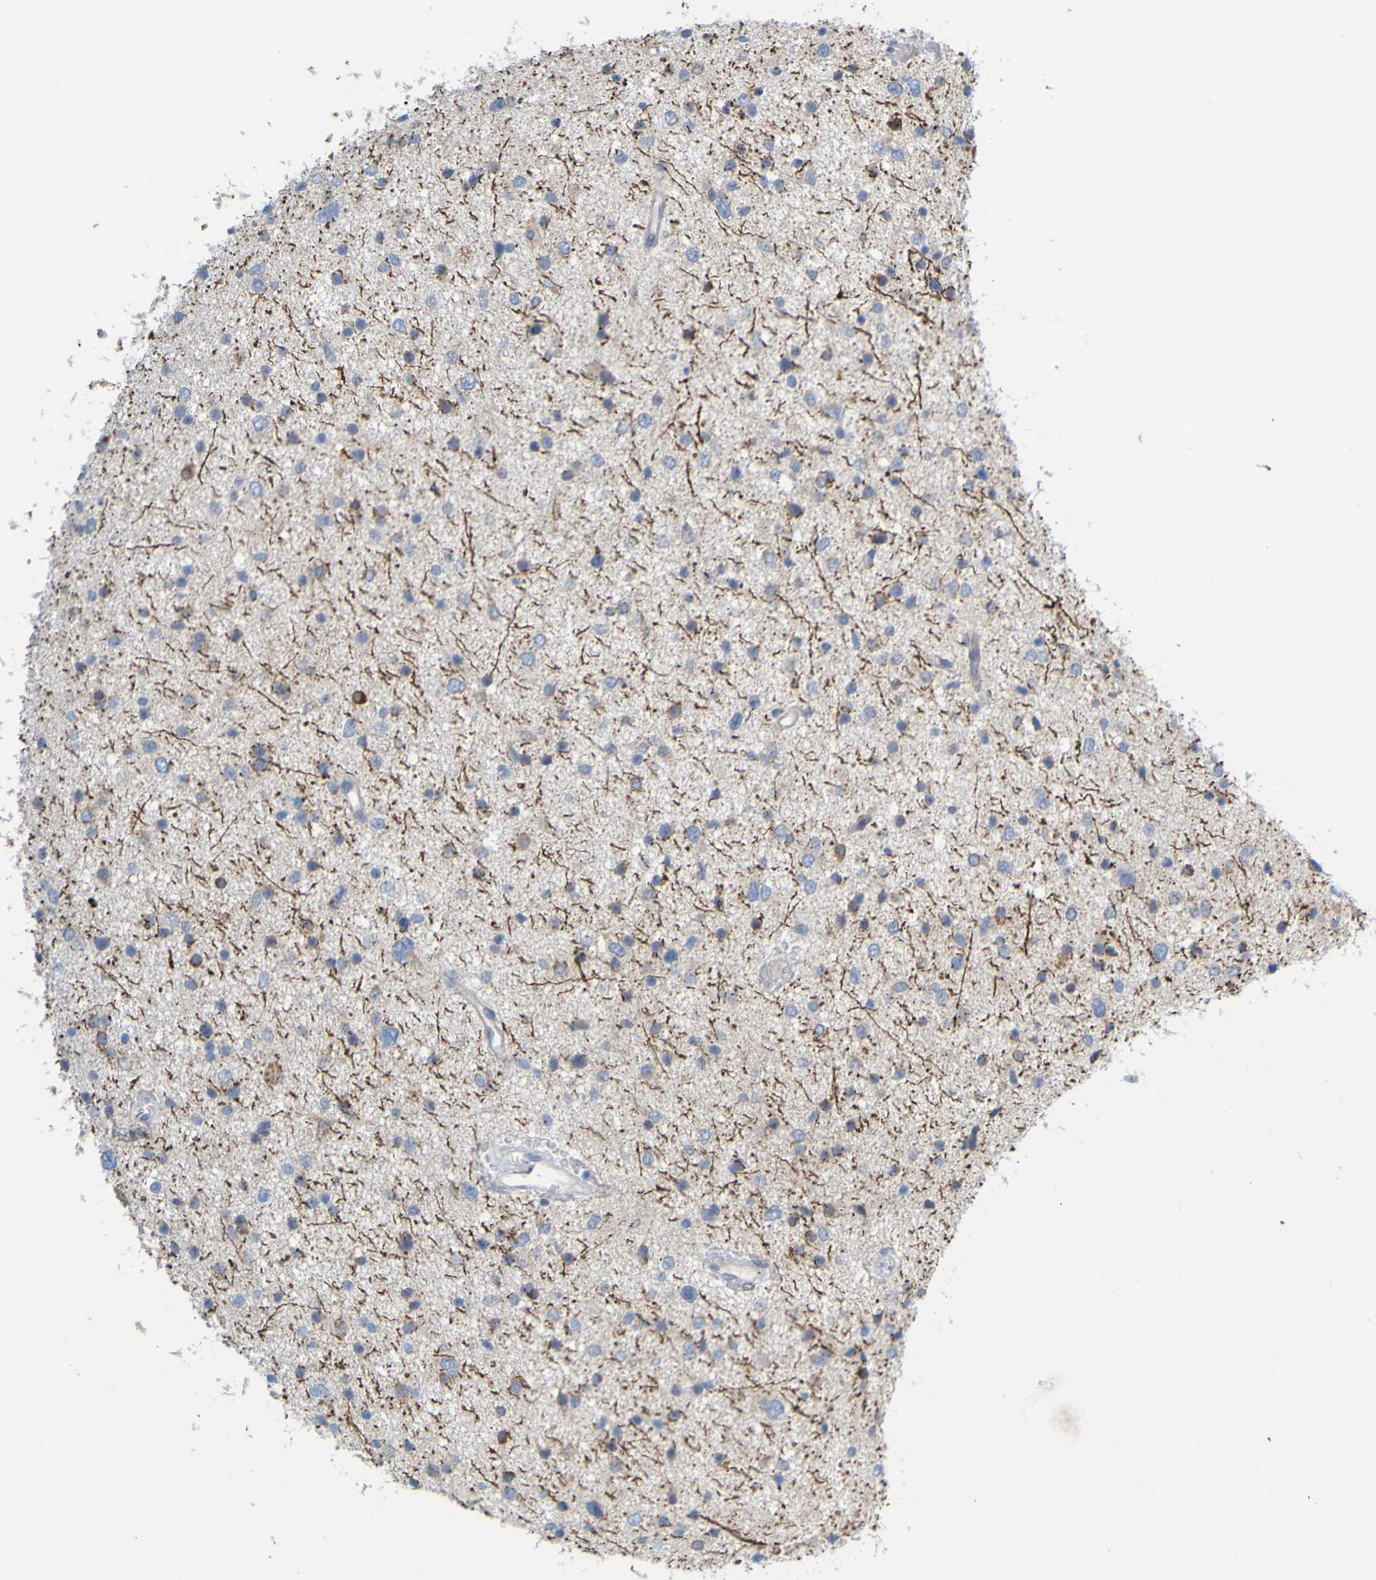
{"staining": {"intensity": "negative", "quantity": "none", "location": "none"}, "tissue": "glioma", "cell_type": "Tumor cells", "image_type": "cancer", "snomed": [{"axis": "morphology", "description": "Glioma, malignant, Low grade"}, {"axis": "topography", "description": "Brain"}], "caption": "This is an IHC histopathology image of malignant glioma (low-grade). There is no staining in tumor cells.", "gene": "MAG", "patient": {"sex": "female", "age": 37}}